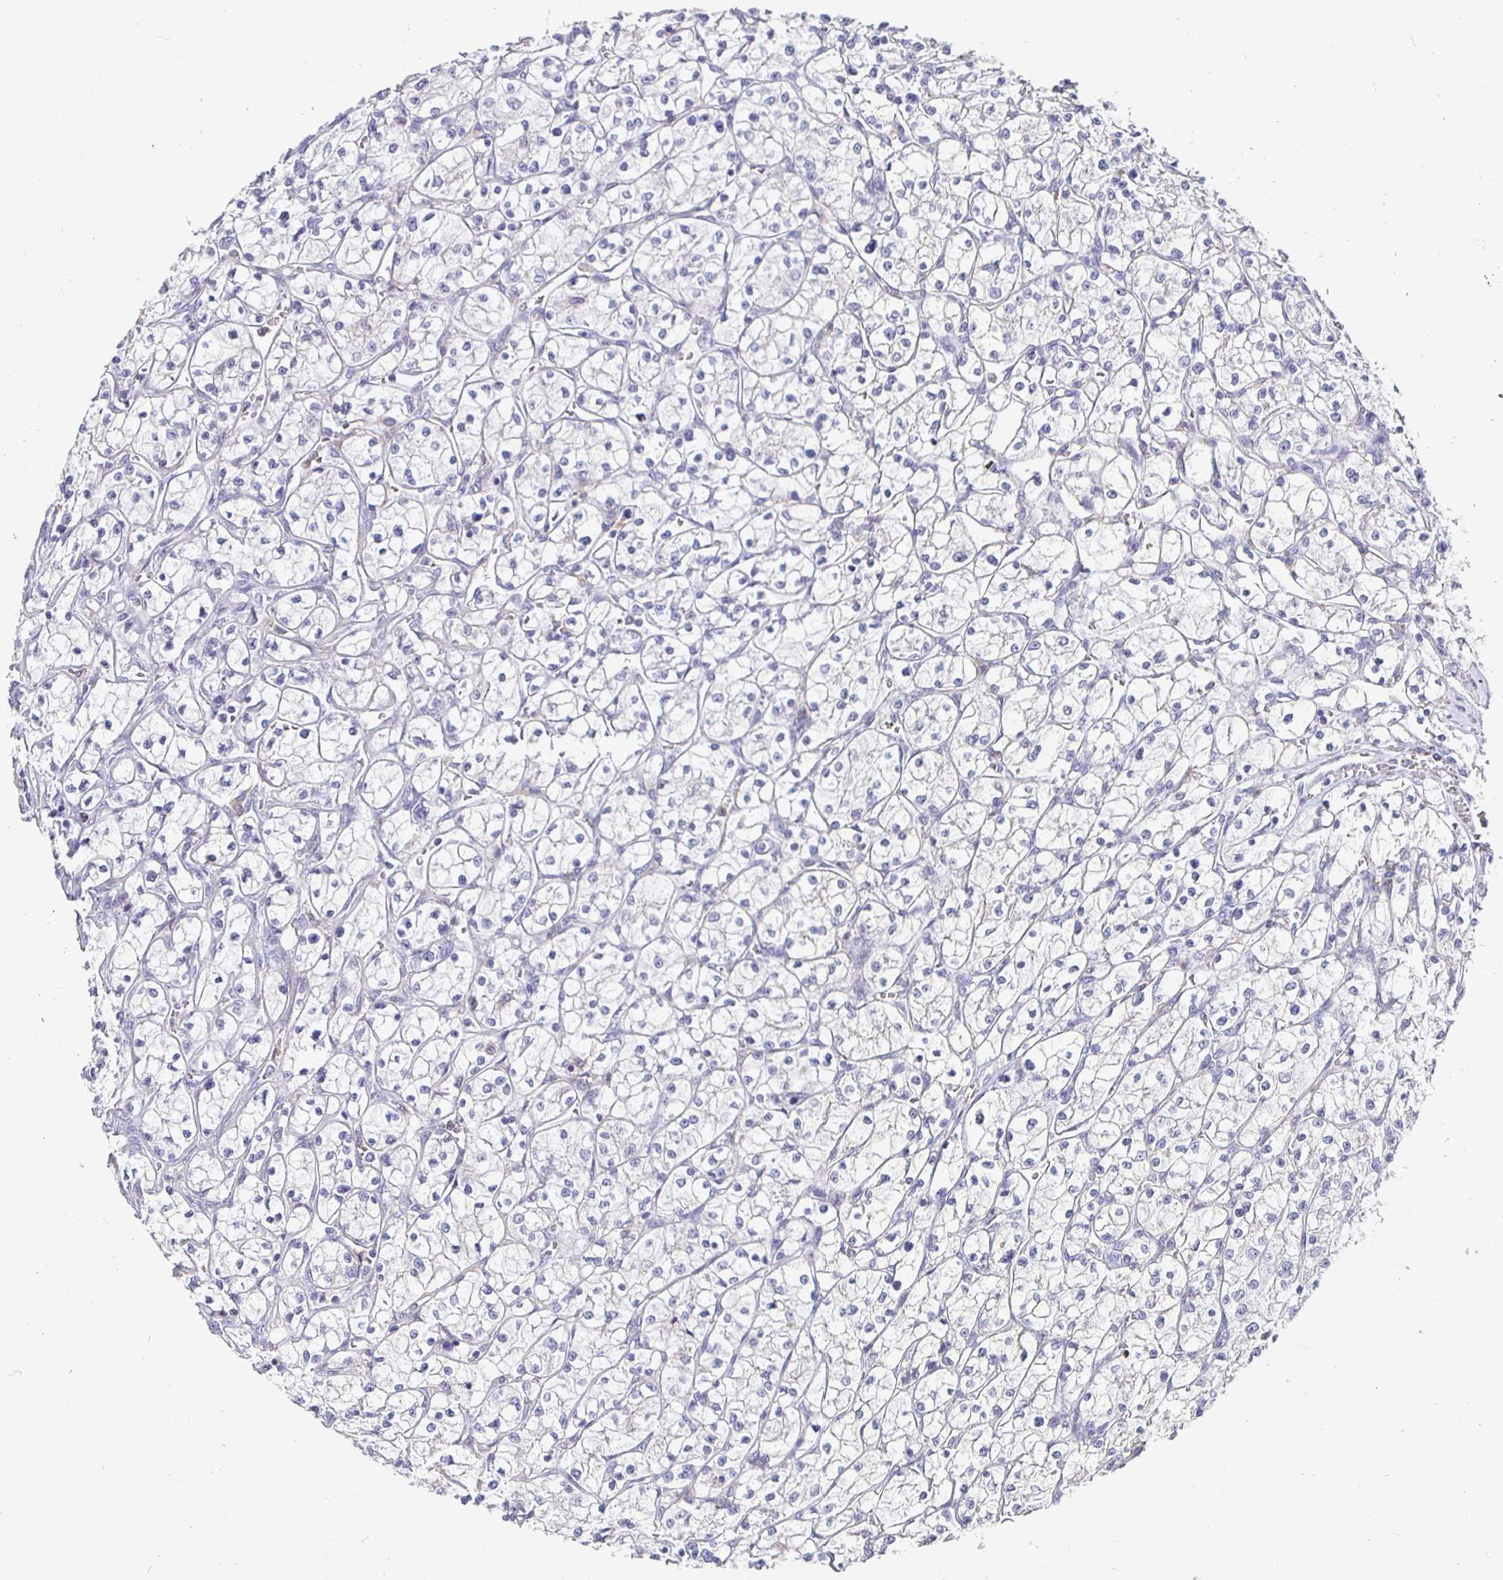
{"staining": {"intensity": "negative", "quantity": "none", "location": "none"}, "tissue": "renal cancer", "cell_type": "Tumor cells", "image_type": "cancer", "snomed": [{"axis": "morphology", "description": "Adenocarcinoma, NOS"}, {"axis": "topography", "description": "Kidney"}], "caption": "DAB immunohistochemical staining of human renal cancer exhibits no significant staining in tumor cells. (DAB immunohistochemistry with hematoxylin counter stain).", "gene": "SIRPA", "patient": {"sex": "female", "age": 64}}